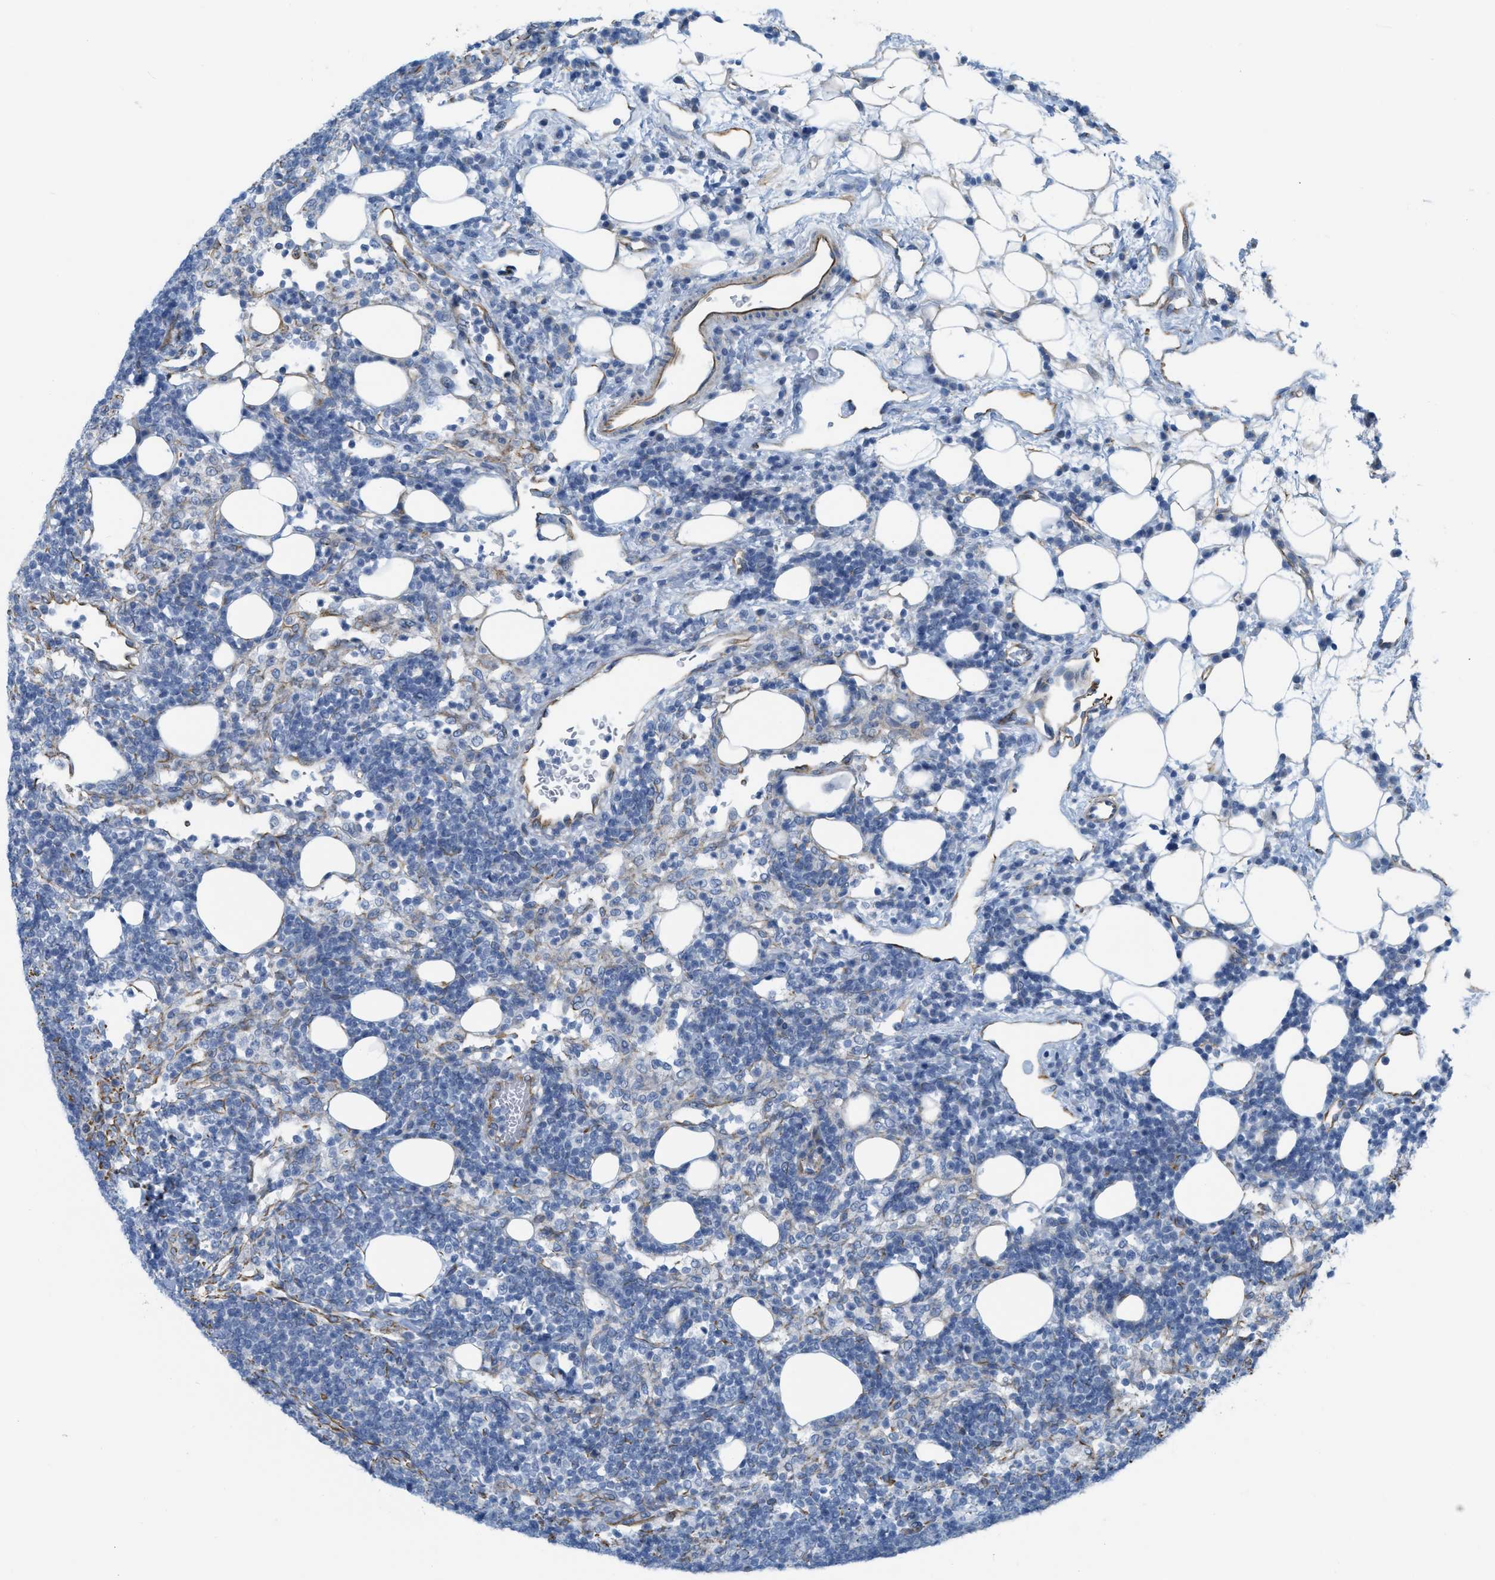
{"staining": {"intensity": "negative", "quantity": "none", "location": "none"}, "tissue": "lymph node", "cell_type": "Germinal center cells", "image_type": "normal", "snomed": [{"axis": "morphology", "description": "Normal tissue, NOS"}, {"axis": "morphology", "description": "Carcinoid, malignant, NOS"}, {"axis": "topography", "description": "Lymph node"}], "caption": "Immunohistochemistry (IHC) of unremarkable lymph node shows no expression in germinal center cells.", "gene": "SLC12A1", "patient": {"sex": "male", "age": 47}}